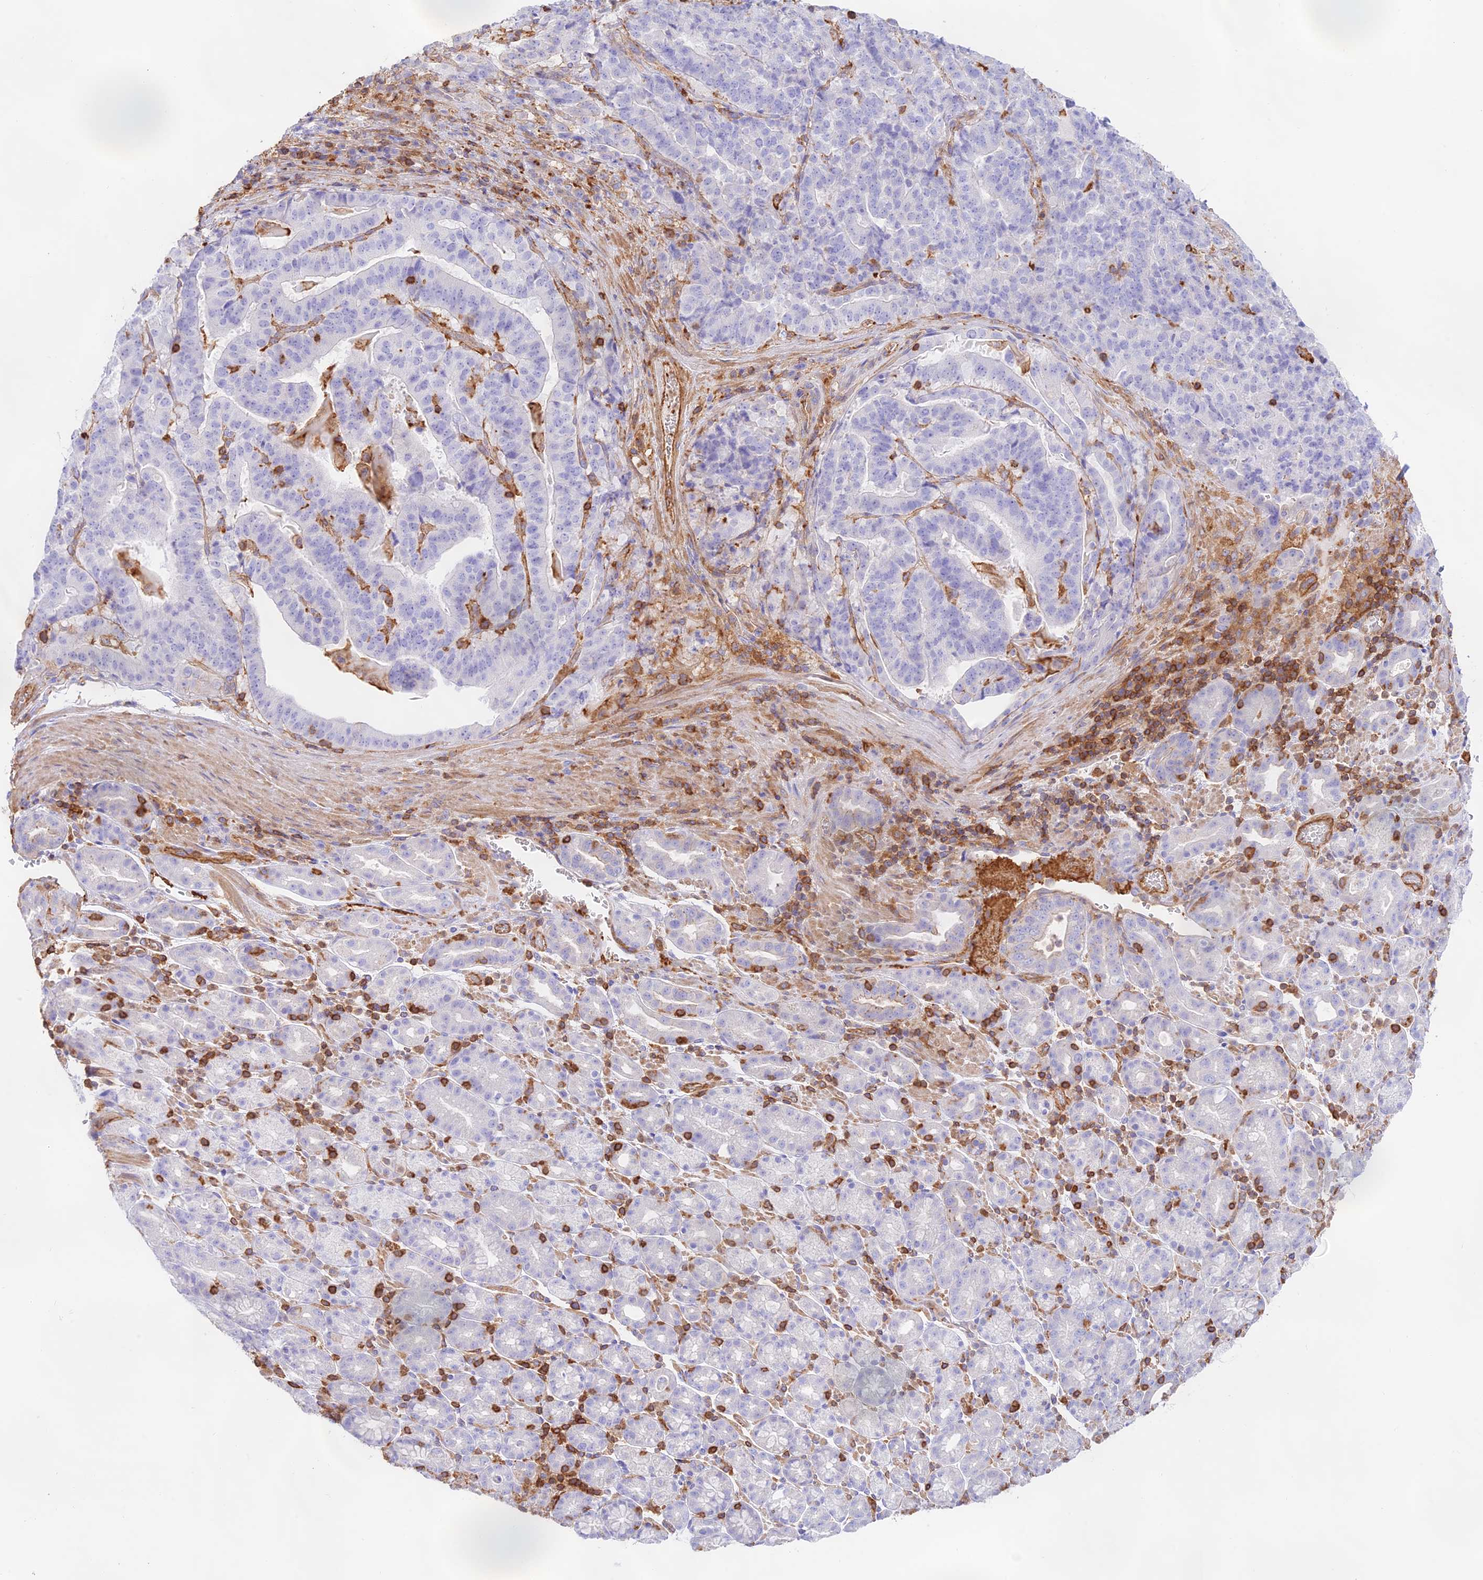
{"staining": {"intensity": "negative", "quantity": "none", "location": "none"}, "tissue": "stomach cancer", "cell_type": "Tumor cells", "image_type": "cancer", "snomed": [{"axis": "morphology", "description": "Adenocarcinoma, NOS"}, {"axis": "topography", "description": "Stomach"}], "caption": "Tumor cells show no significant protein staining in stomach adenocarcinoma.", "gene": "DENND1C", "patient": {"sex": "male", "age": 48}}